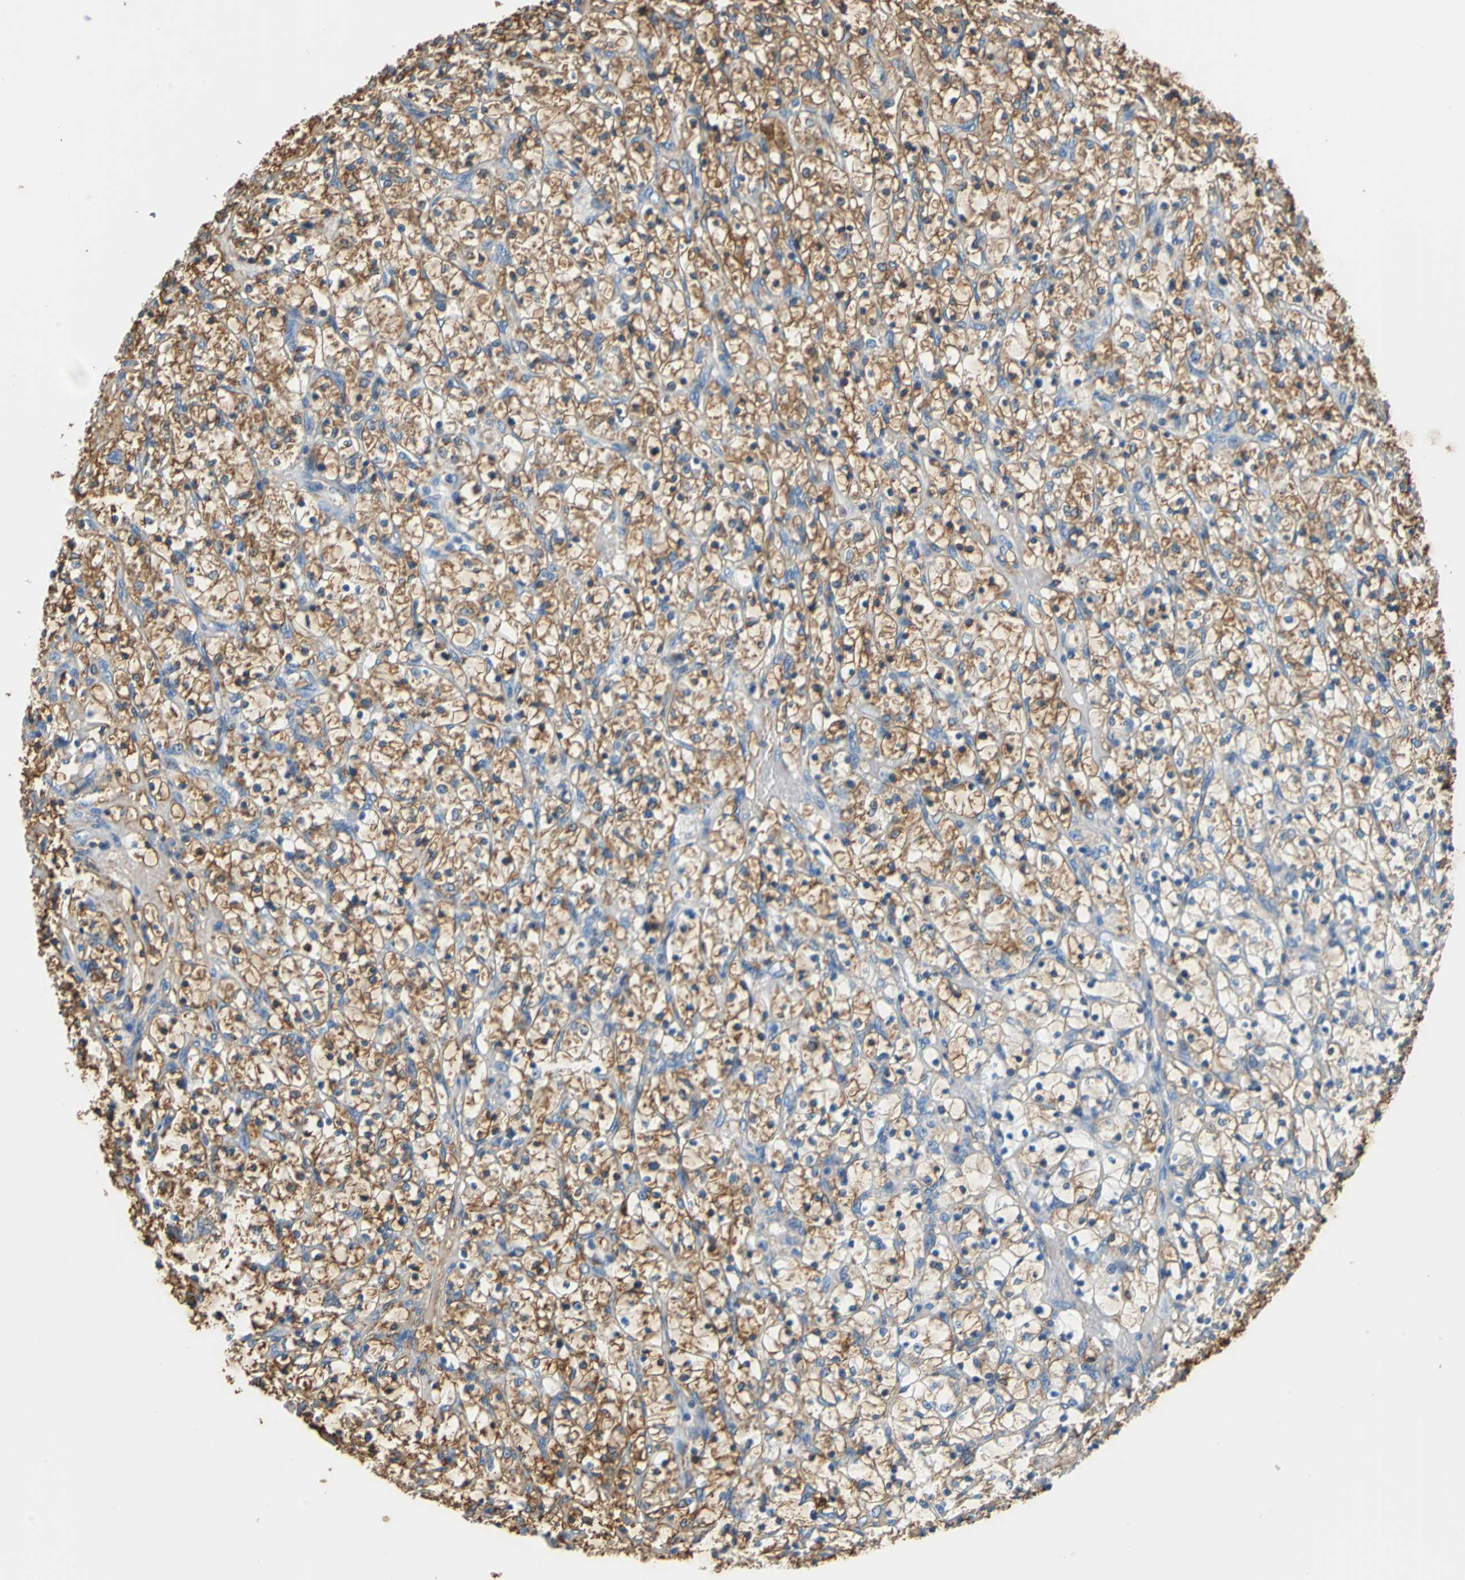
{"staining": {"intensity": "moderate", "quantity": ">75%", "location": "cytoplasmic/membranous"}, "tissue": "renal cancer", "cell_type": "Tumor cells", "image_type": "cancer", "snomed": [{"axis": "morphology", "description": "Adenocarcinoma, NOS"}, {"axis": "topography", "description": "Kidney"}], "caption": "Immunohistochemistry of renal cancer displays medium levels of moderate cytoplasmic/membranous expression in about >75% of tumor cells.", "gene": "ALB", "patient": {"sex": "female", "age": 69}}